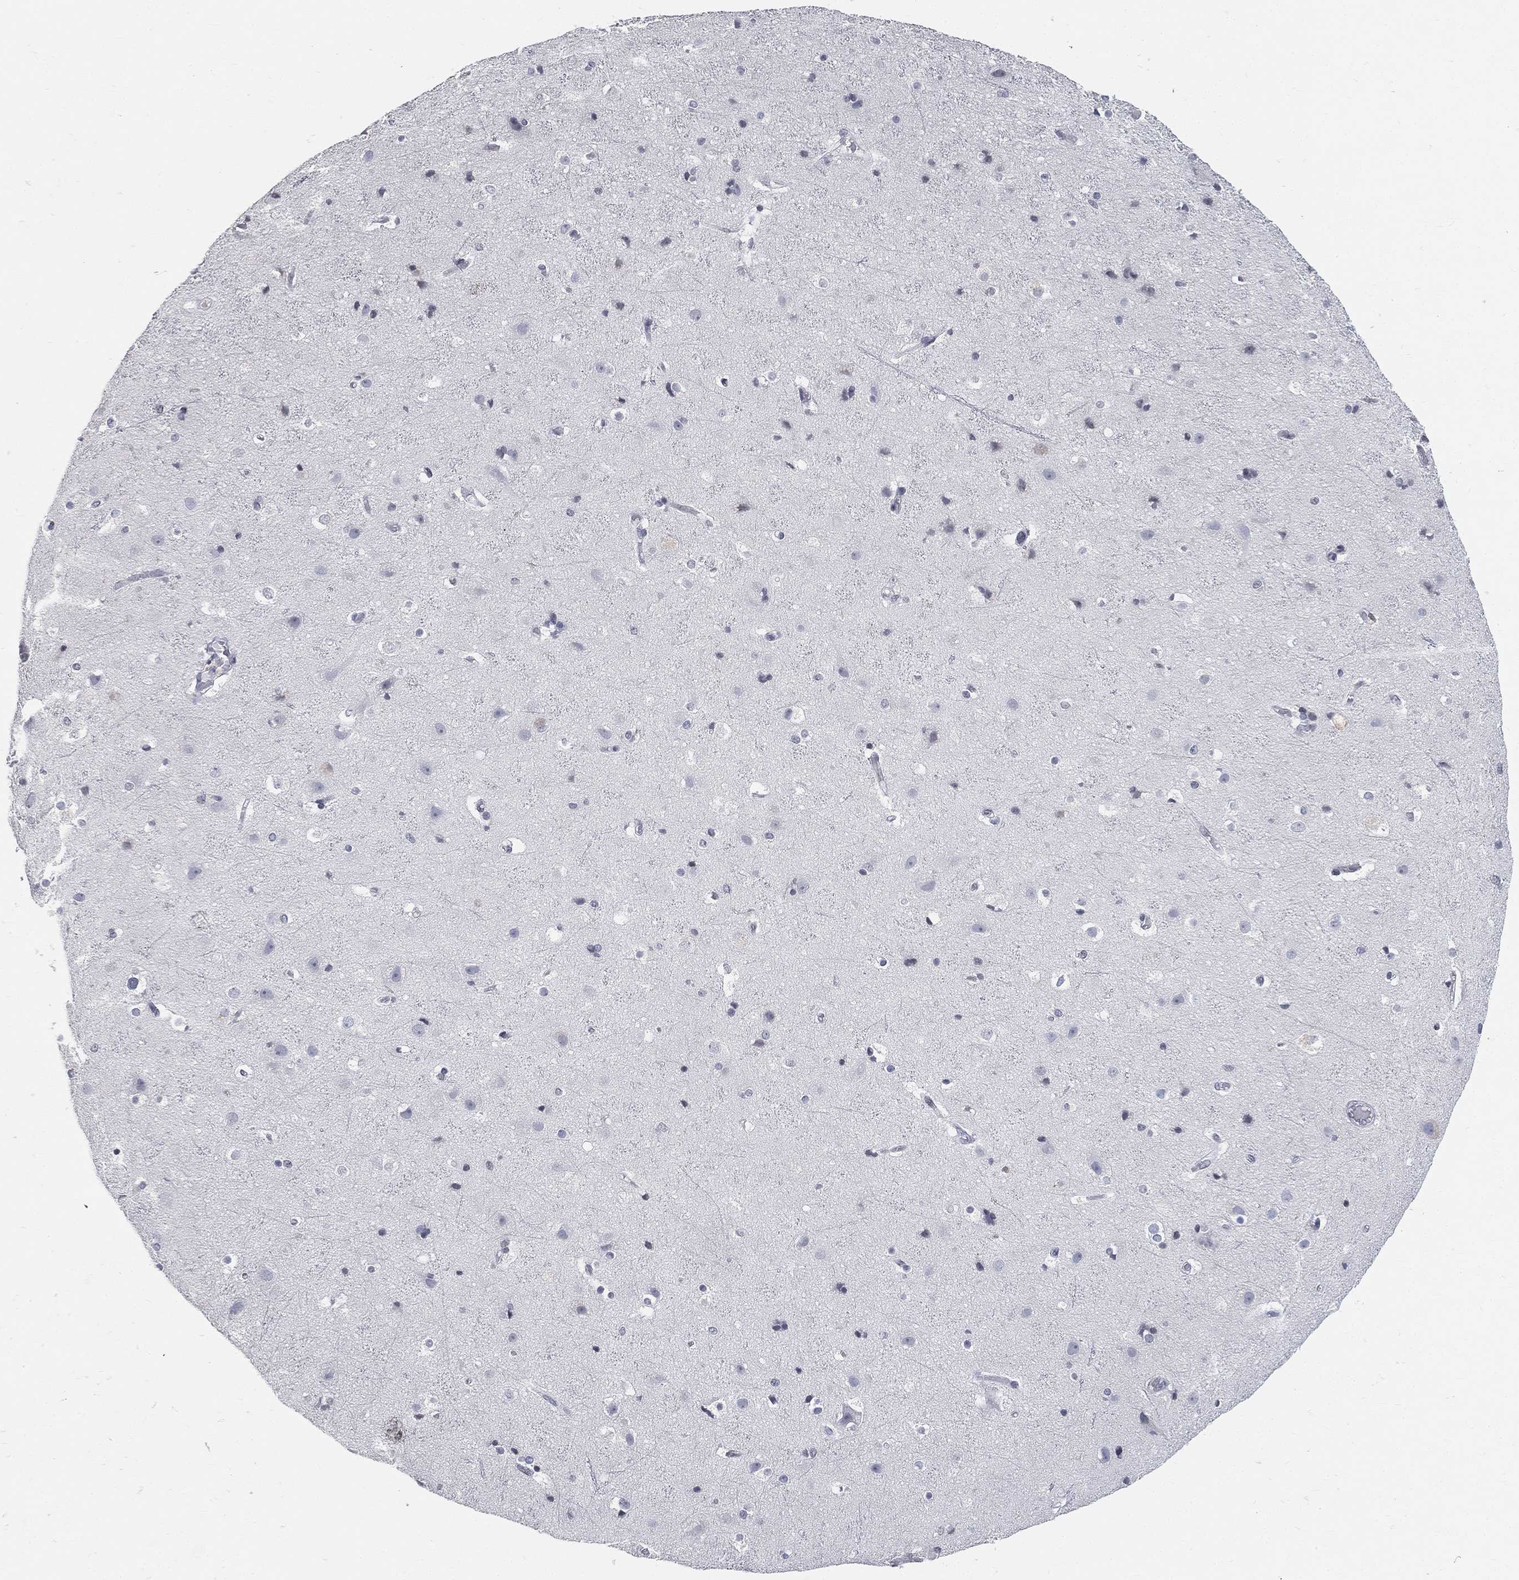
{"staining": {"intensity": "negative", "quantity": "none", "location": "none"}, "tissue": "cerebral cortex", "cell_type": "Endothelial cells", "image_type": "normal", "snomed": [{"axis": "morphology", "description": "Normal tissue, NOS"}, {"axis": "topography", "description": "Cerebral cortex"}], "caption": "Immunohistochemistry image of normal human cerebral cortex stained for a protein (brown), which exhibits no staining in endothelial cells.", "gene": "ARG1", "patient": {"sex": "female", "age": 52}}